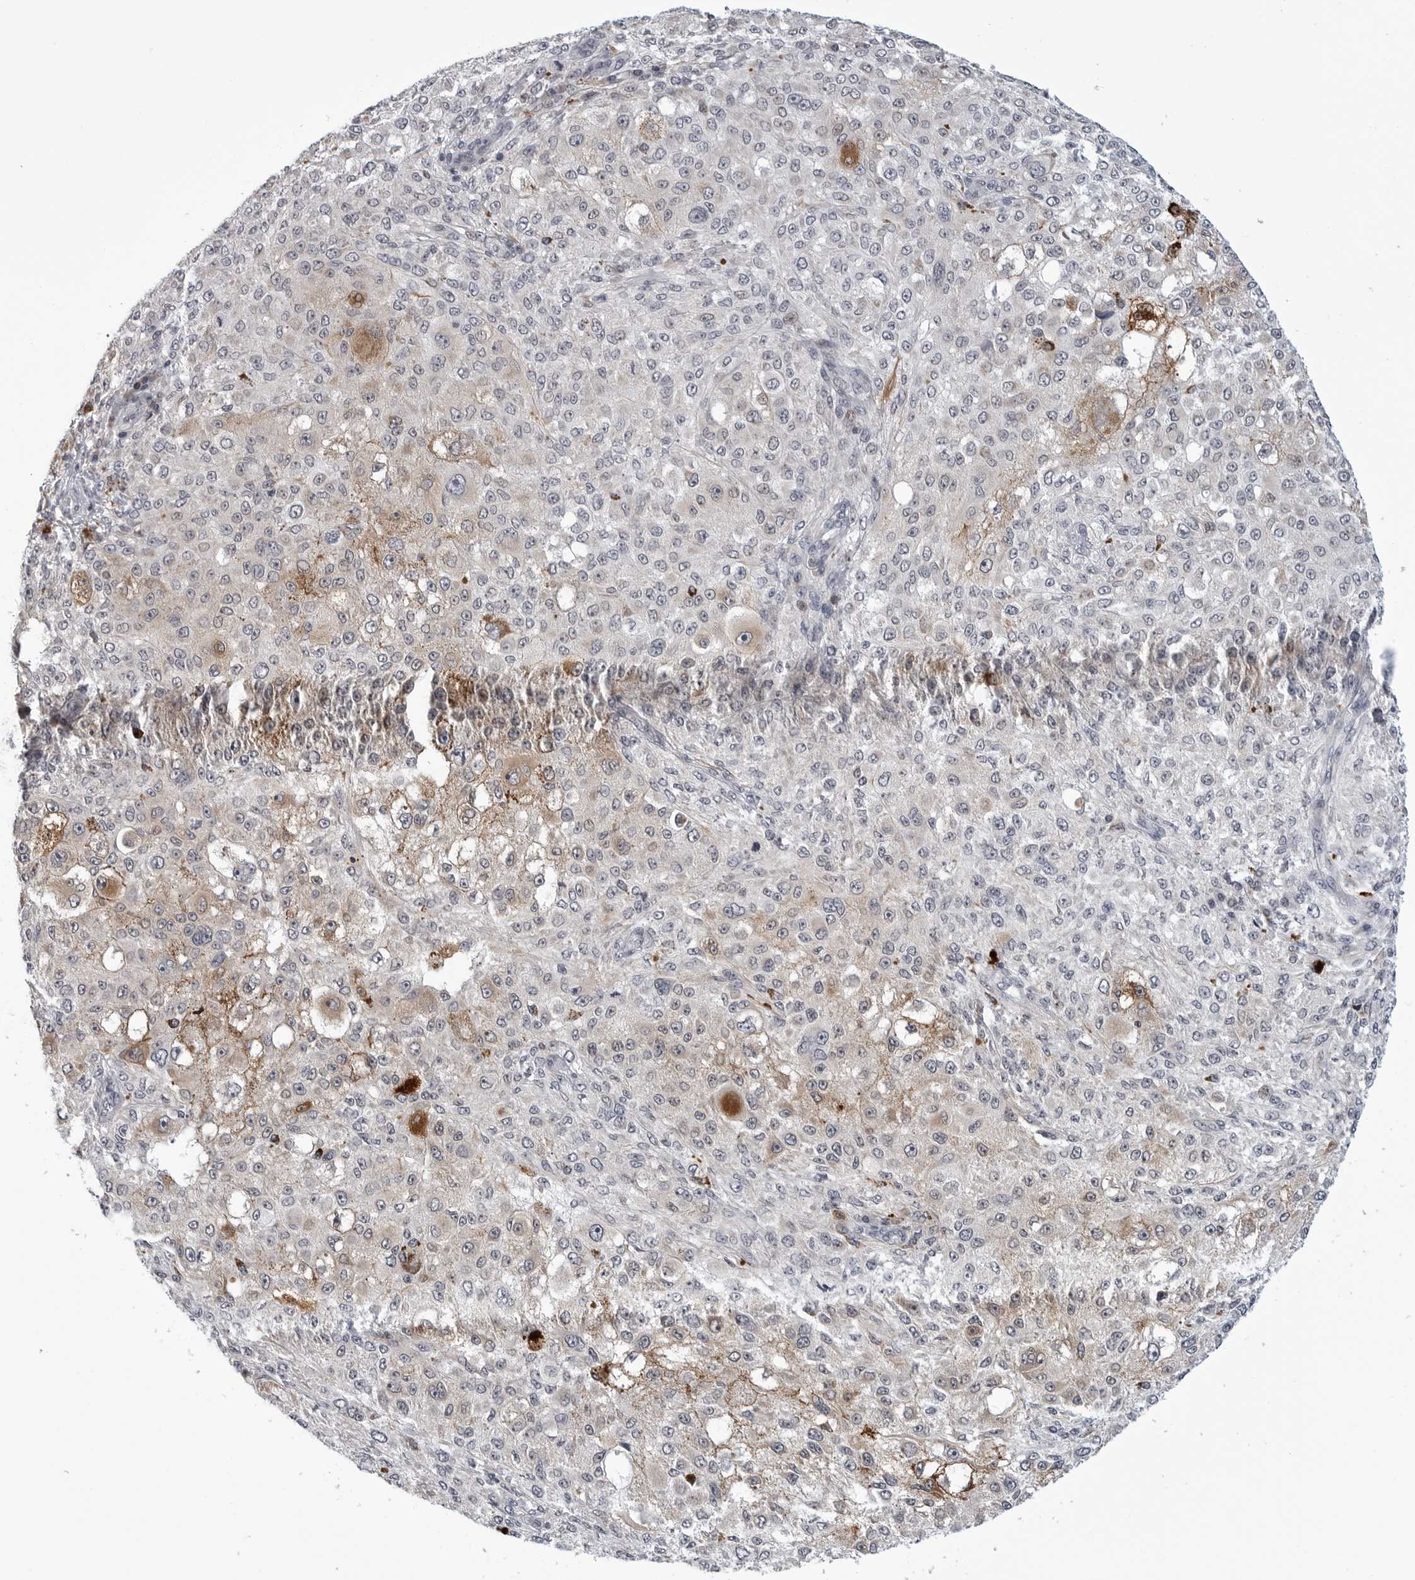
{"staining": {"intensity": "weak", "quantity": "<25%", "location": "cytoplasmic/membranous"}, "tissue": "melanoma", "cell_type": "Tumor cells", "image_type": "cancer", "snomed": [{"axis": "morphology", "description": "Necrosis, NOS"}, {"axis": "morphology", "description": "Malignant melanoma, NOS"}, {"axis": "topography", "description": "Skin"}], "caption": "Tumor cells show no significant staining in malignant melanoma.", "gene": "CDK20", "patient": {"sex": "female", "age": 87}}